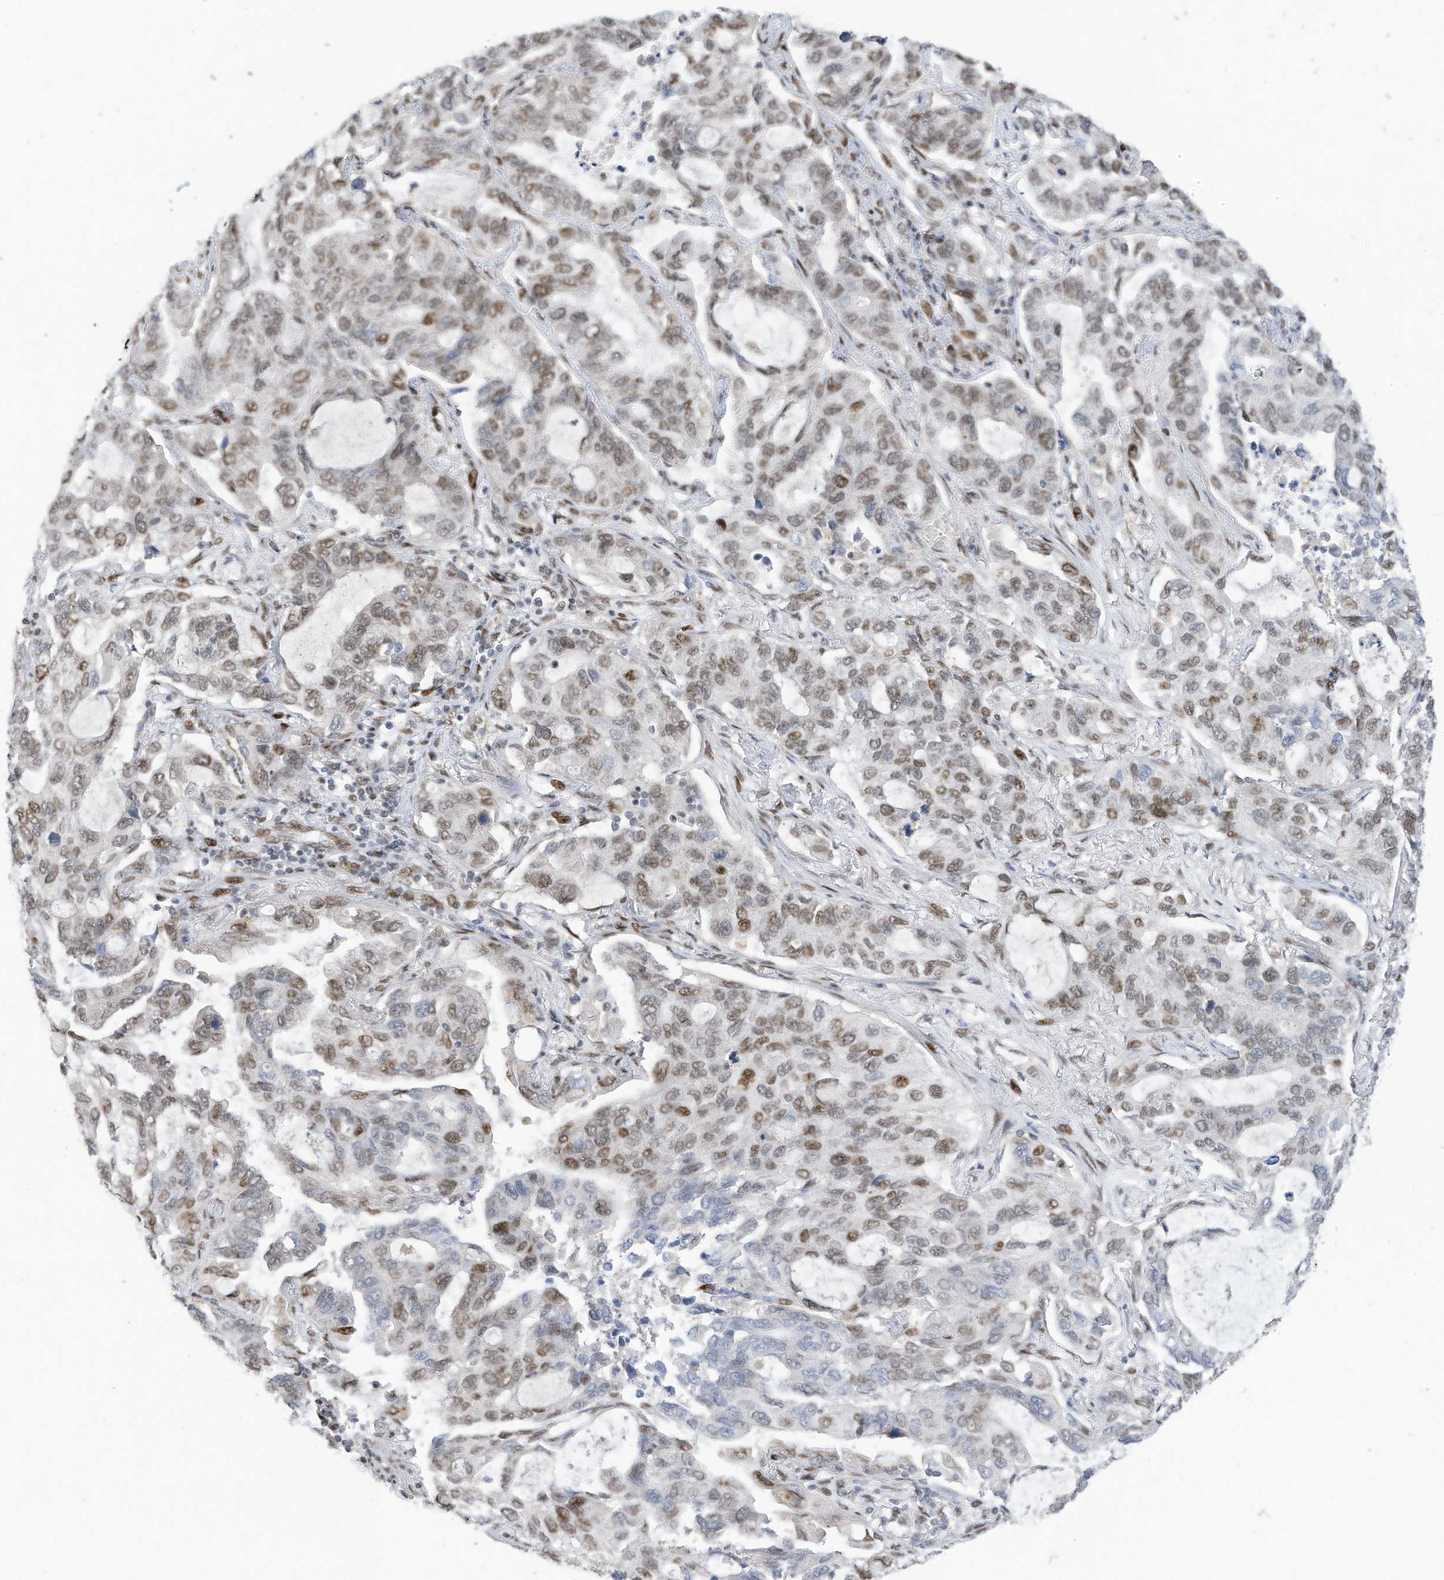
{"staining": {"intensity": "moderate", "quantity": "25%-75%", "location": "nuclear"}, "tissue": "lung cancer", "cell_type": "Tumor cells", "image_type": "cancer", "snomed": [{"axis": "morphology", "description": "Adenocarcinoma, NOS"}, {"axis": "topography", "description": "Lung"}], "caption": "The histopathology image displays immunohistochemical staining of lung cancer (adenocarcinoma). There is moderate nuclear expression is identified in about 25%-75% of tumor cells.", "gene": "RABL3", "patient": {"sex": "male", "age": 64}}